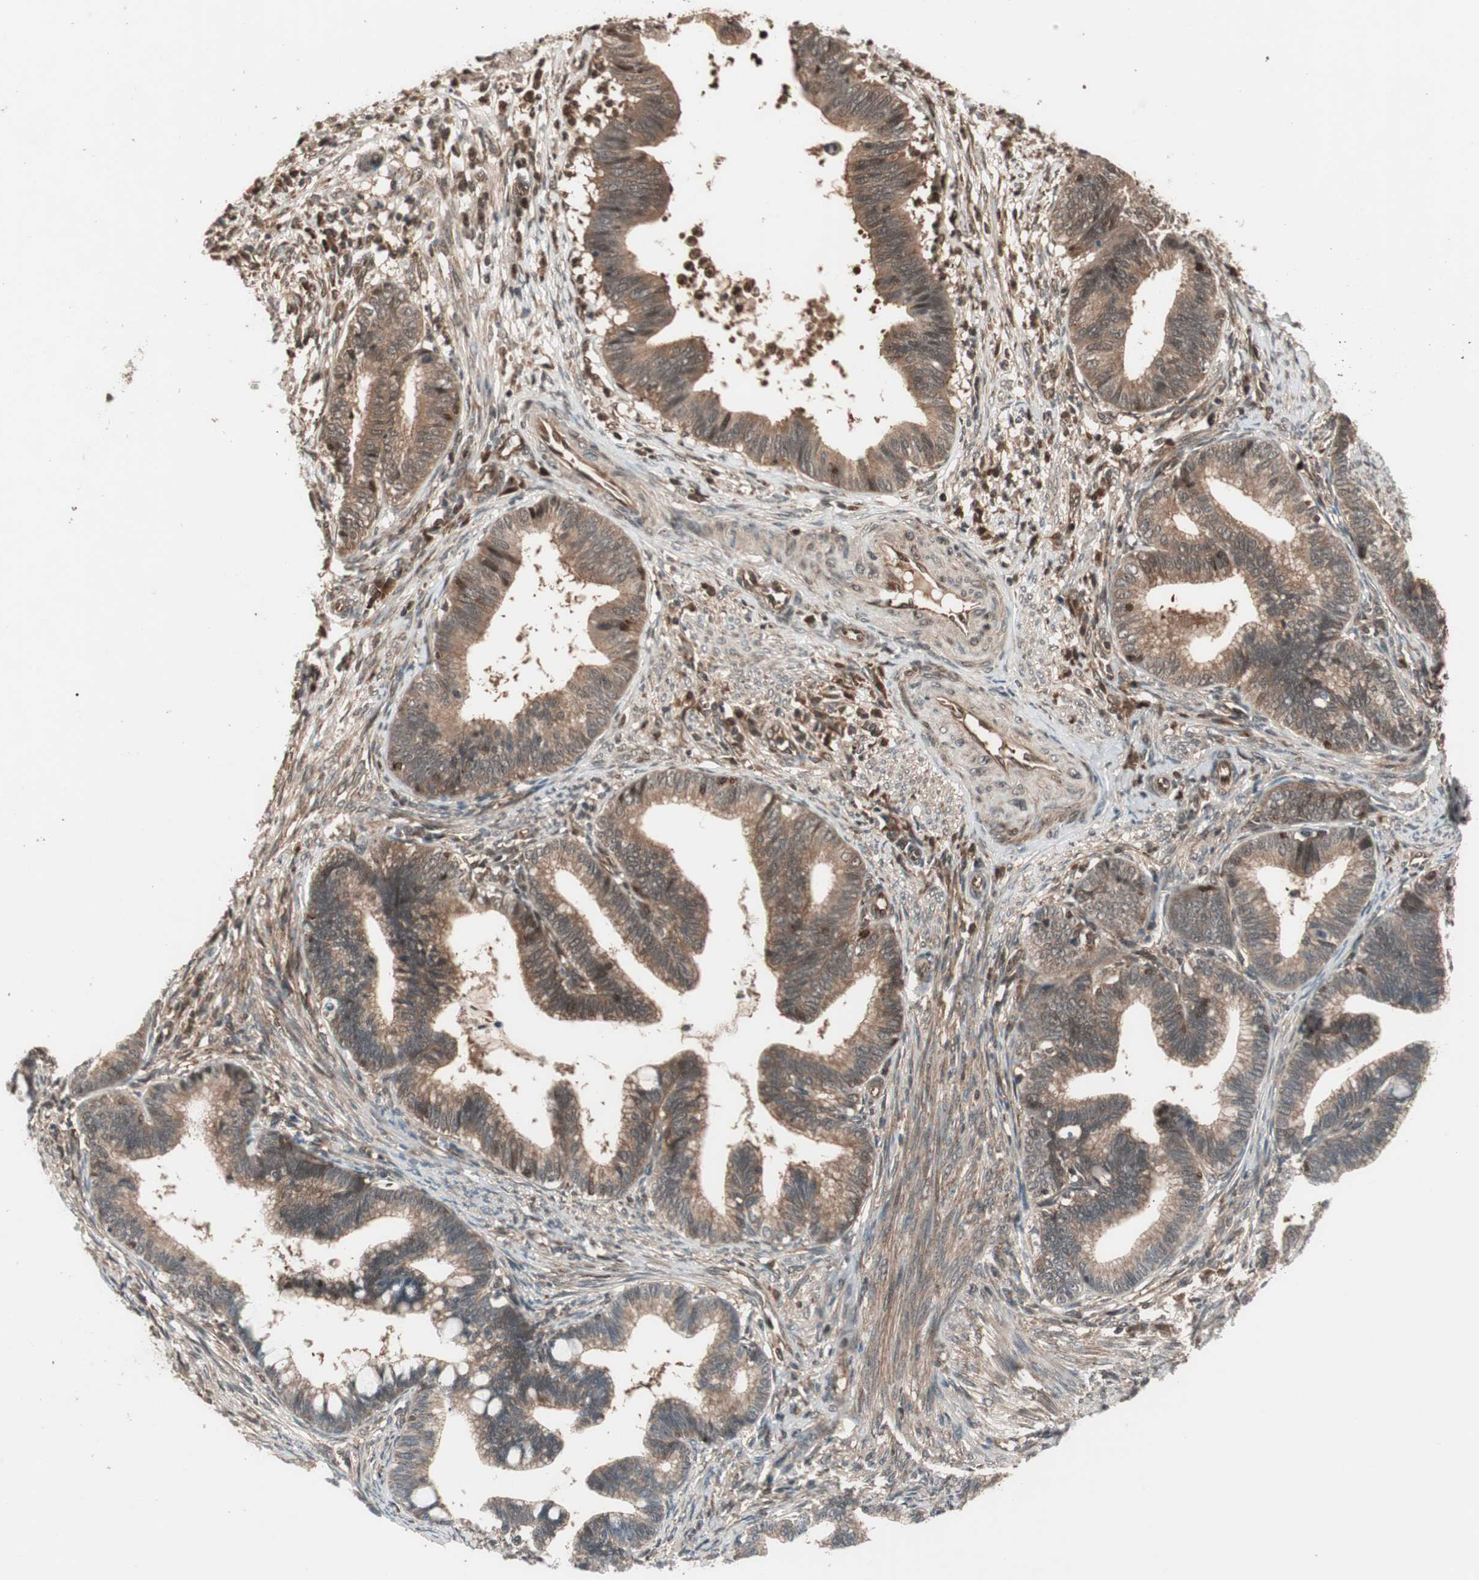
{"staining": {"intensity": "moderate", "quantity": ">75%", "location": "cytoplasmic/membranous"}, "tissue": "cervical cancer", "cell_type": "Tumor cells", "image_type": "cancer", "snomed": [{"axis": "morphology", "description": "Adenocarcinoma, NOS"}, {"axis": "topography", "description": "Cervix"}], "caption": "Cervical cancer stained with a protein marker exhibits moderate staining in tumor cells.", "gene": "PRKG2", "patient": {"sex": "female", "age": 36}}